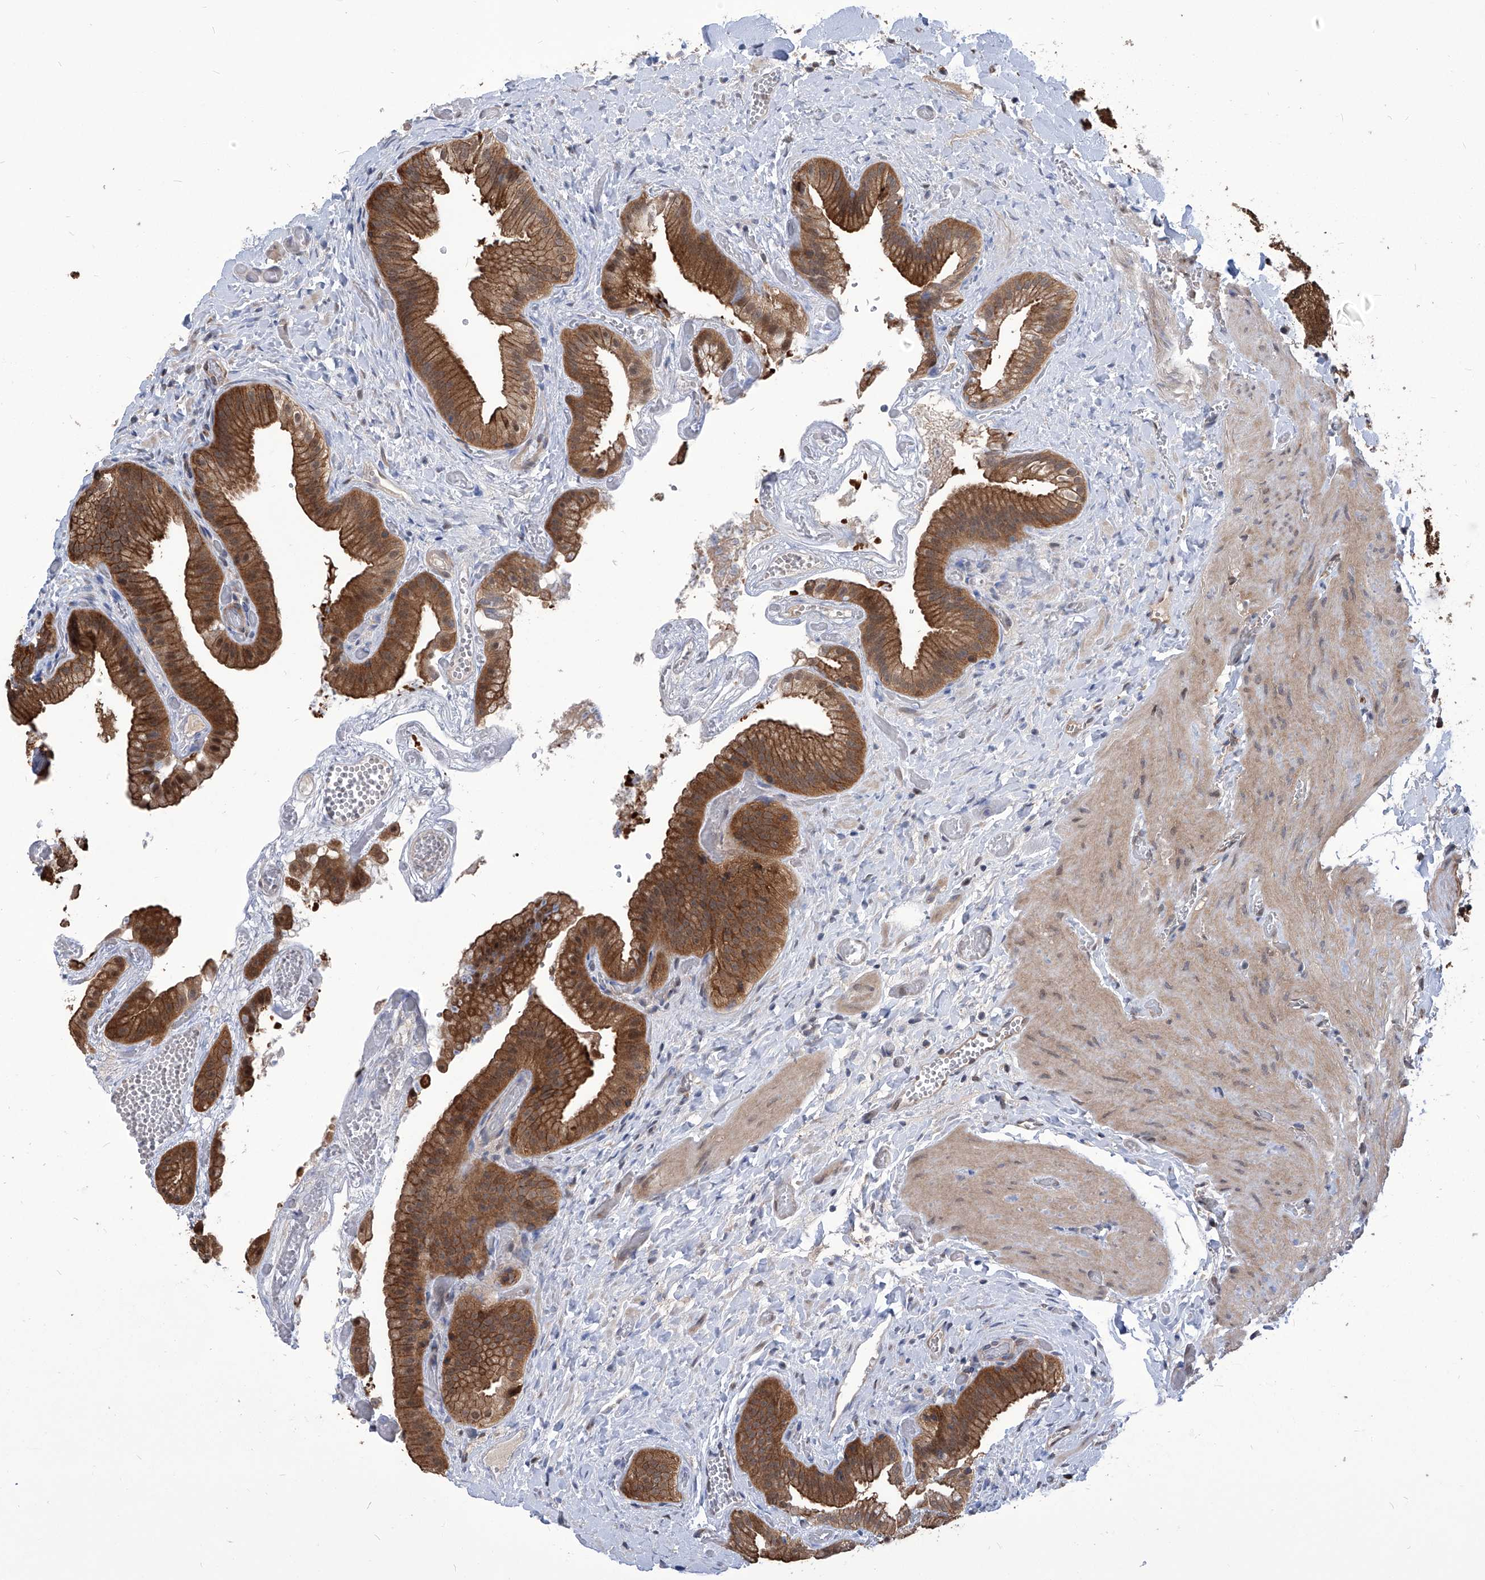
{"staining": {"intensity": "strong", "quantity": ">75%", "location": "cytoplasmic/membranous,nuclear"}, "tissue": "gallbladder", "cell_type": "Glandular cells", "image_type": "normal", "snomed": [{"axis": "morphology", "description": "Normal tissue, NOS"}, {"axis": "topography", "description": "Gallbladder"}], "caption": "Immunohistochemical staining of normal human gallbladder displays >75% levels of strong cytoplasmic/membranous,nuclear protein positivity in approximately >75% of glandular cells.", "gene": "PSMB1", "patient": {"sex": "female", "age": 64}}